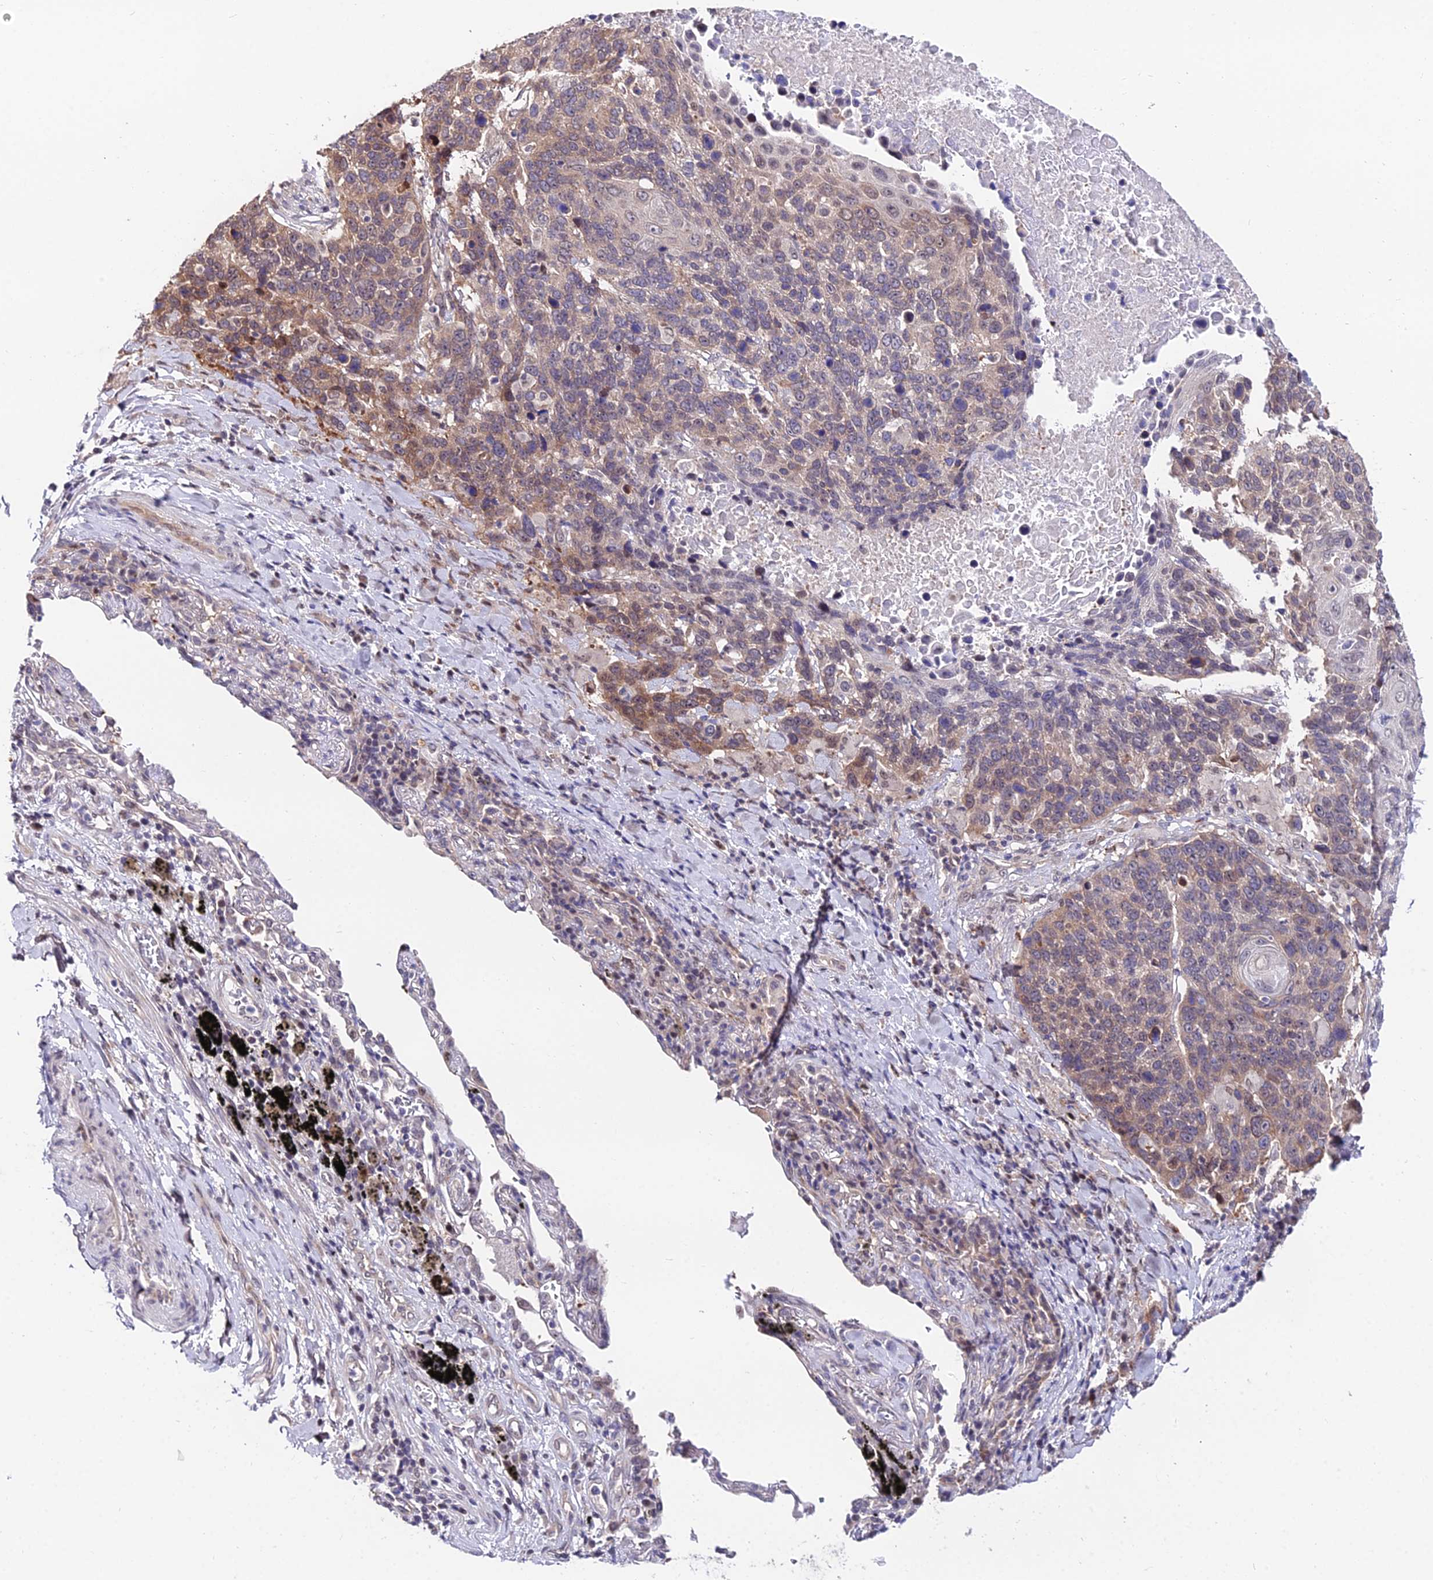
{"staining": {"intensity": "moderate", "quantity": "<25%", "location": "cytoplasmic/membranous"}, "tissue": "lung cancer", "cell_type": "Tumor cells", "image_type": "cancer", "snomed": [{"axis": "morphology", "description": "Squamous cell carcinoma, NOS"}, {"axis": "topography", "description": "Lung"}], "caption": "A high-resolution histopathology image shows IHC staining of lung squamous cell carcinoma, which reveals moderate cytoplasmic/membranous staining in approximately <25% of tumor cells.", "gene": "INPP4A", "patient": {"sex": "male", "age": 66}}